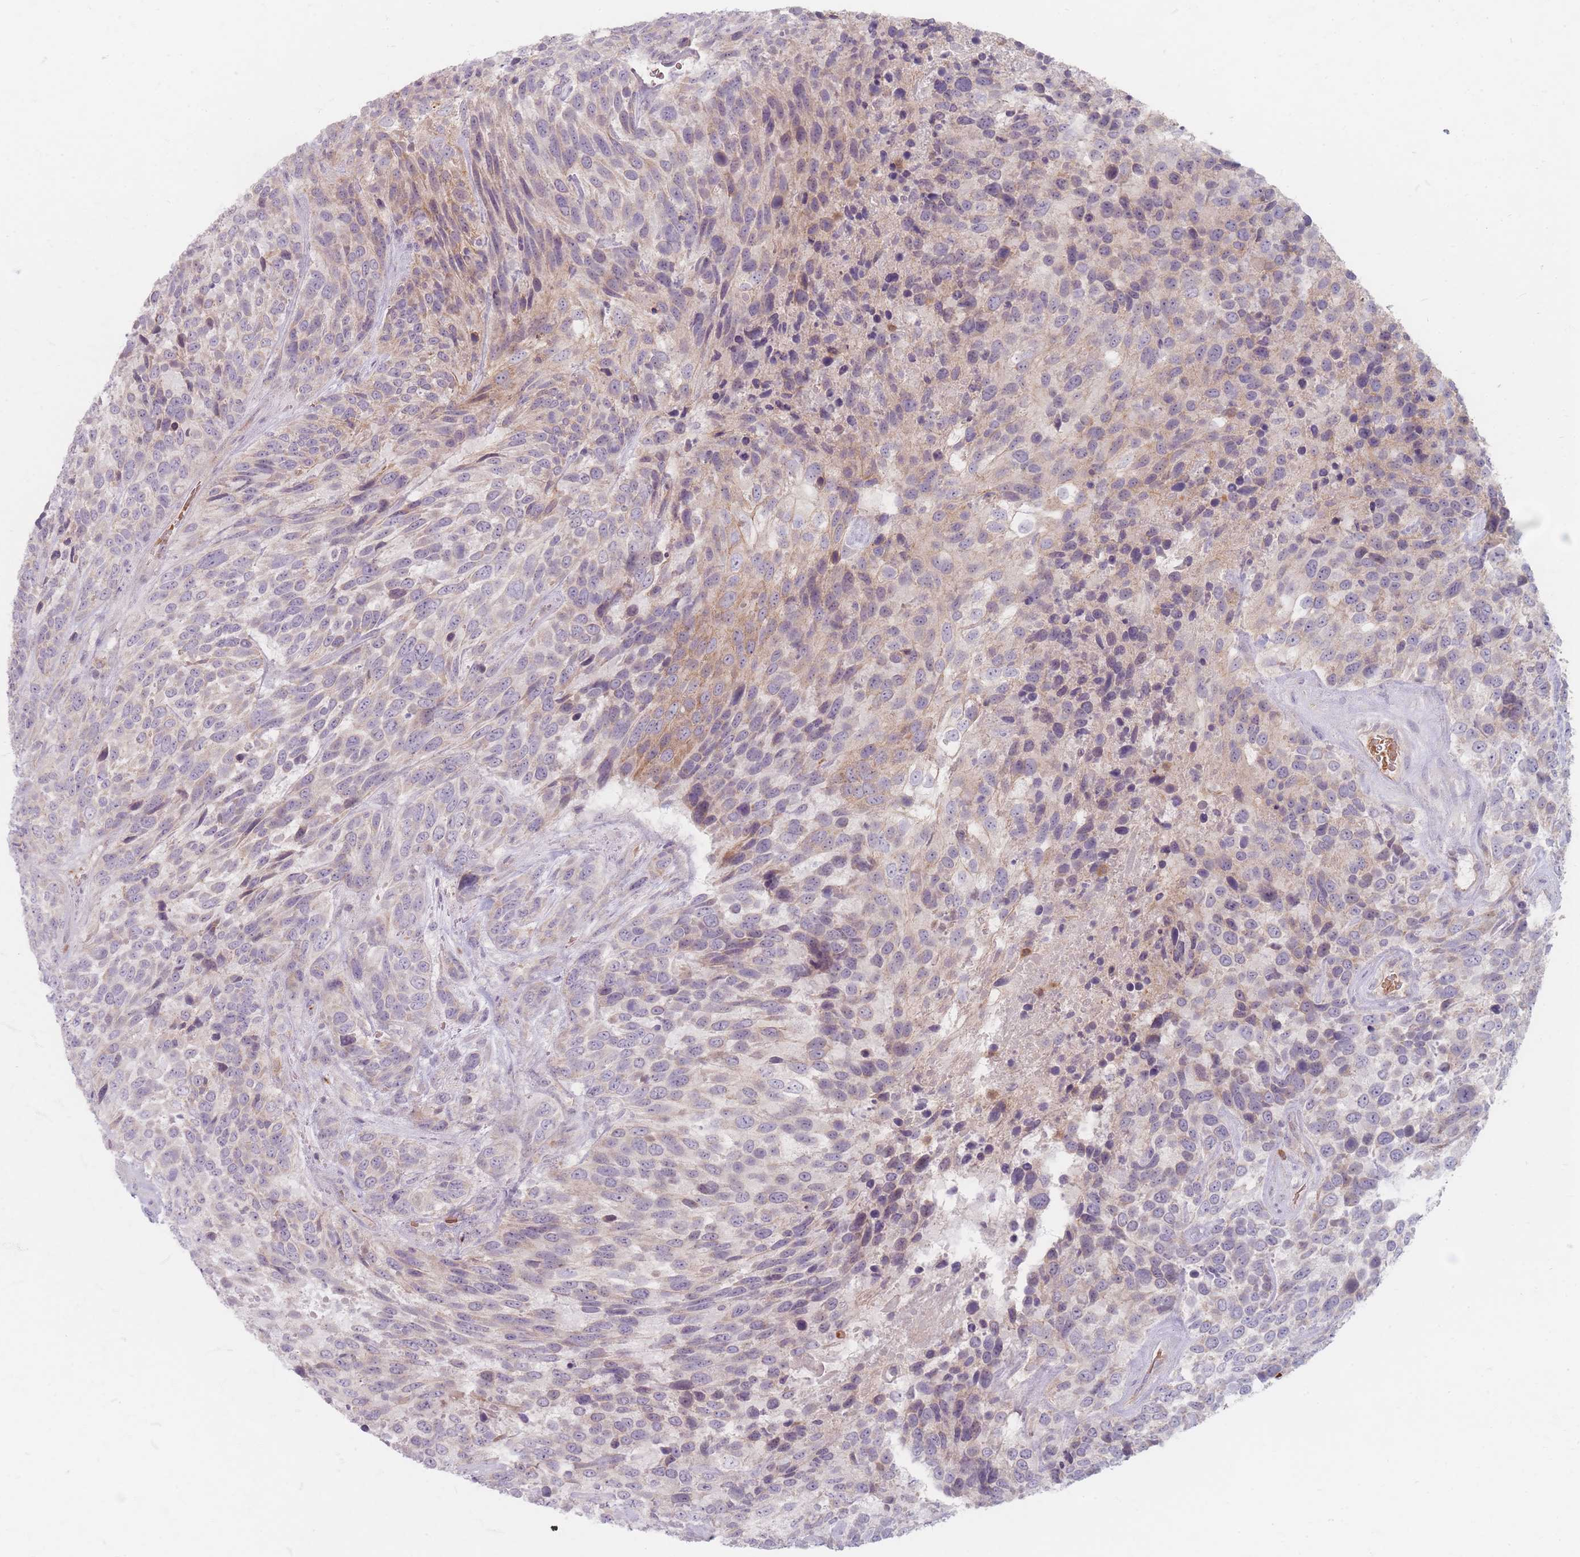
{"staining": {"intensity": "moderate", "quantity": "<25%", "location": "cytoplasmic/membranous"}, "tissue": "urothelial cancer", "cell_type": "Tumor cells", "image_type": "cancer", "snomed": [{"axis": "morphology", "description": "Urothelial carcinoma, High grade"}, {"axis": "topography", "description": "Urinary bladder"}], "caption": "This is a micrograph of immunohistochemistry staining of urothelial cancer, which shows moderate expression in the cytoplasmic/membranous of tumor cells.", "gene": "CHCHD7", "patient": {"sex": "female", "age": 70}}